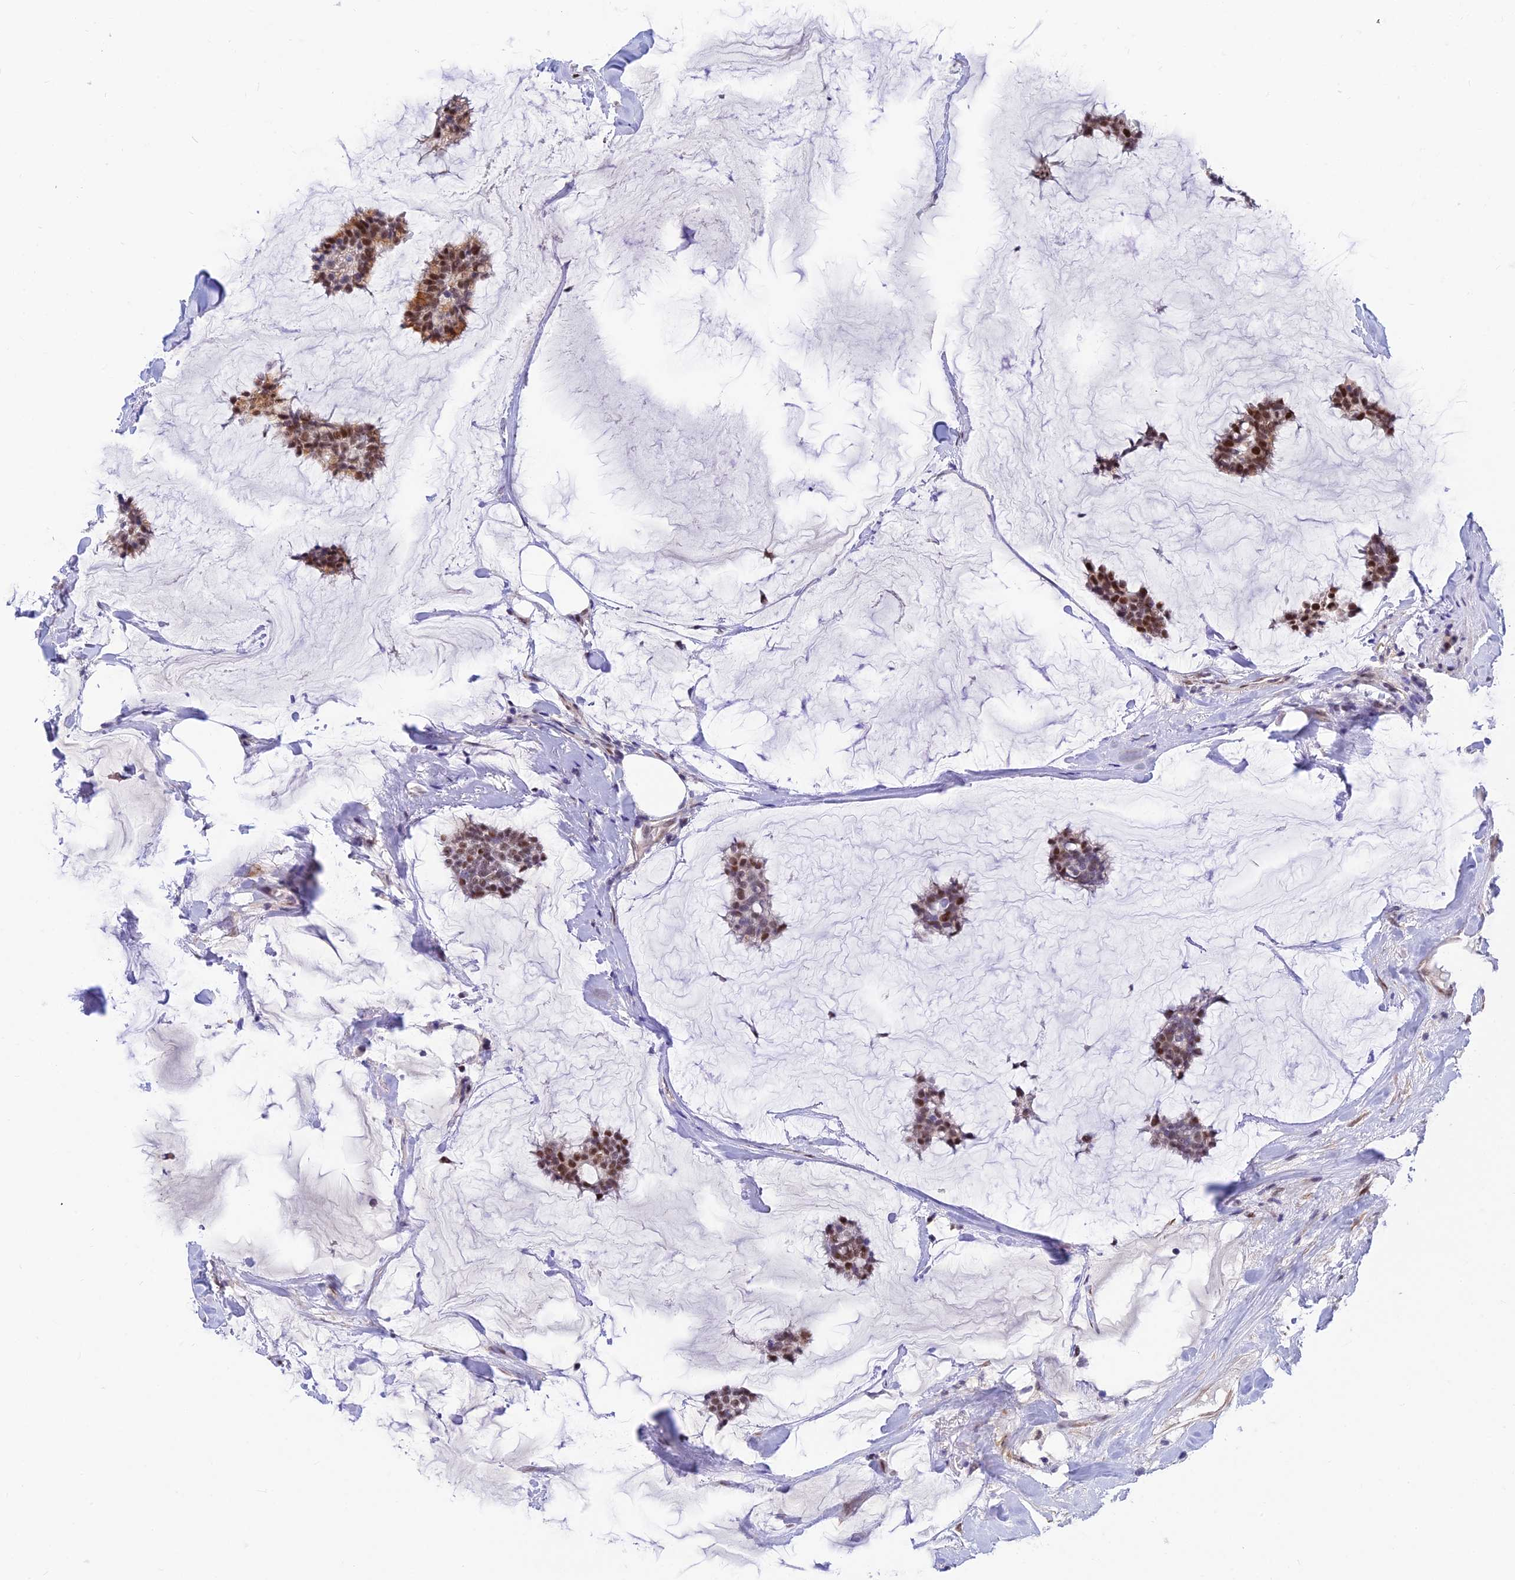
{"staining": {"intensity": "moderate", "quantity": ">75%", "location": "nuclear"}, "tissue": "breast cancer", "cell_type": "Tumor cells", "image_type": "cancer", "snomed": [{"axis": "morphology", "description": "Duct carcinoma"}, {"axis": "topography", "description": "Breast"}], "caption": "High-power microscopy captured an immunohistochemistry image of breast cancer, revealing moderate nuclear positivity in approximately >75% of tumor cells.", "gene": "CLK4", "patient": {"sex": "female", "age": 93}}